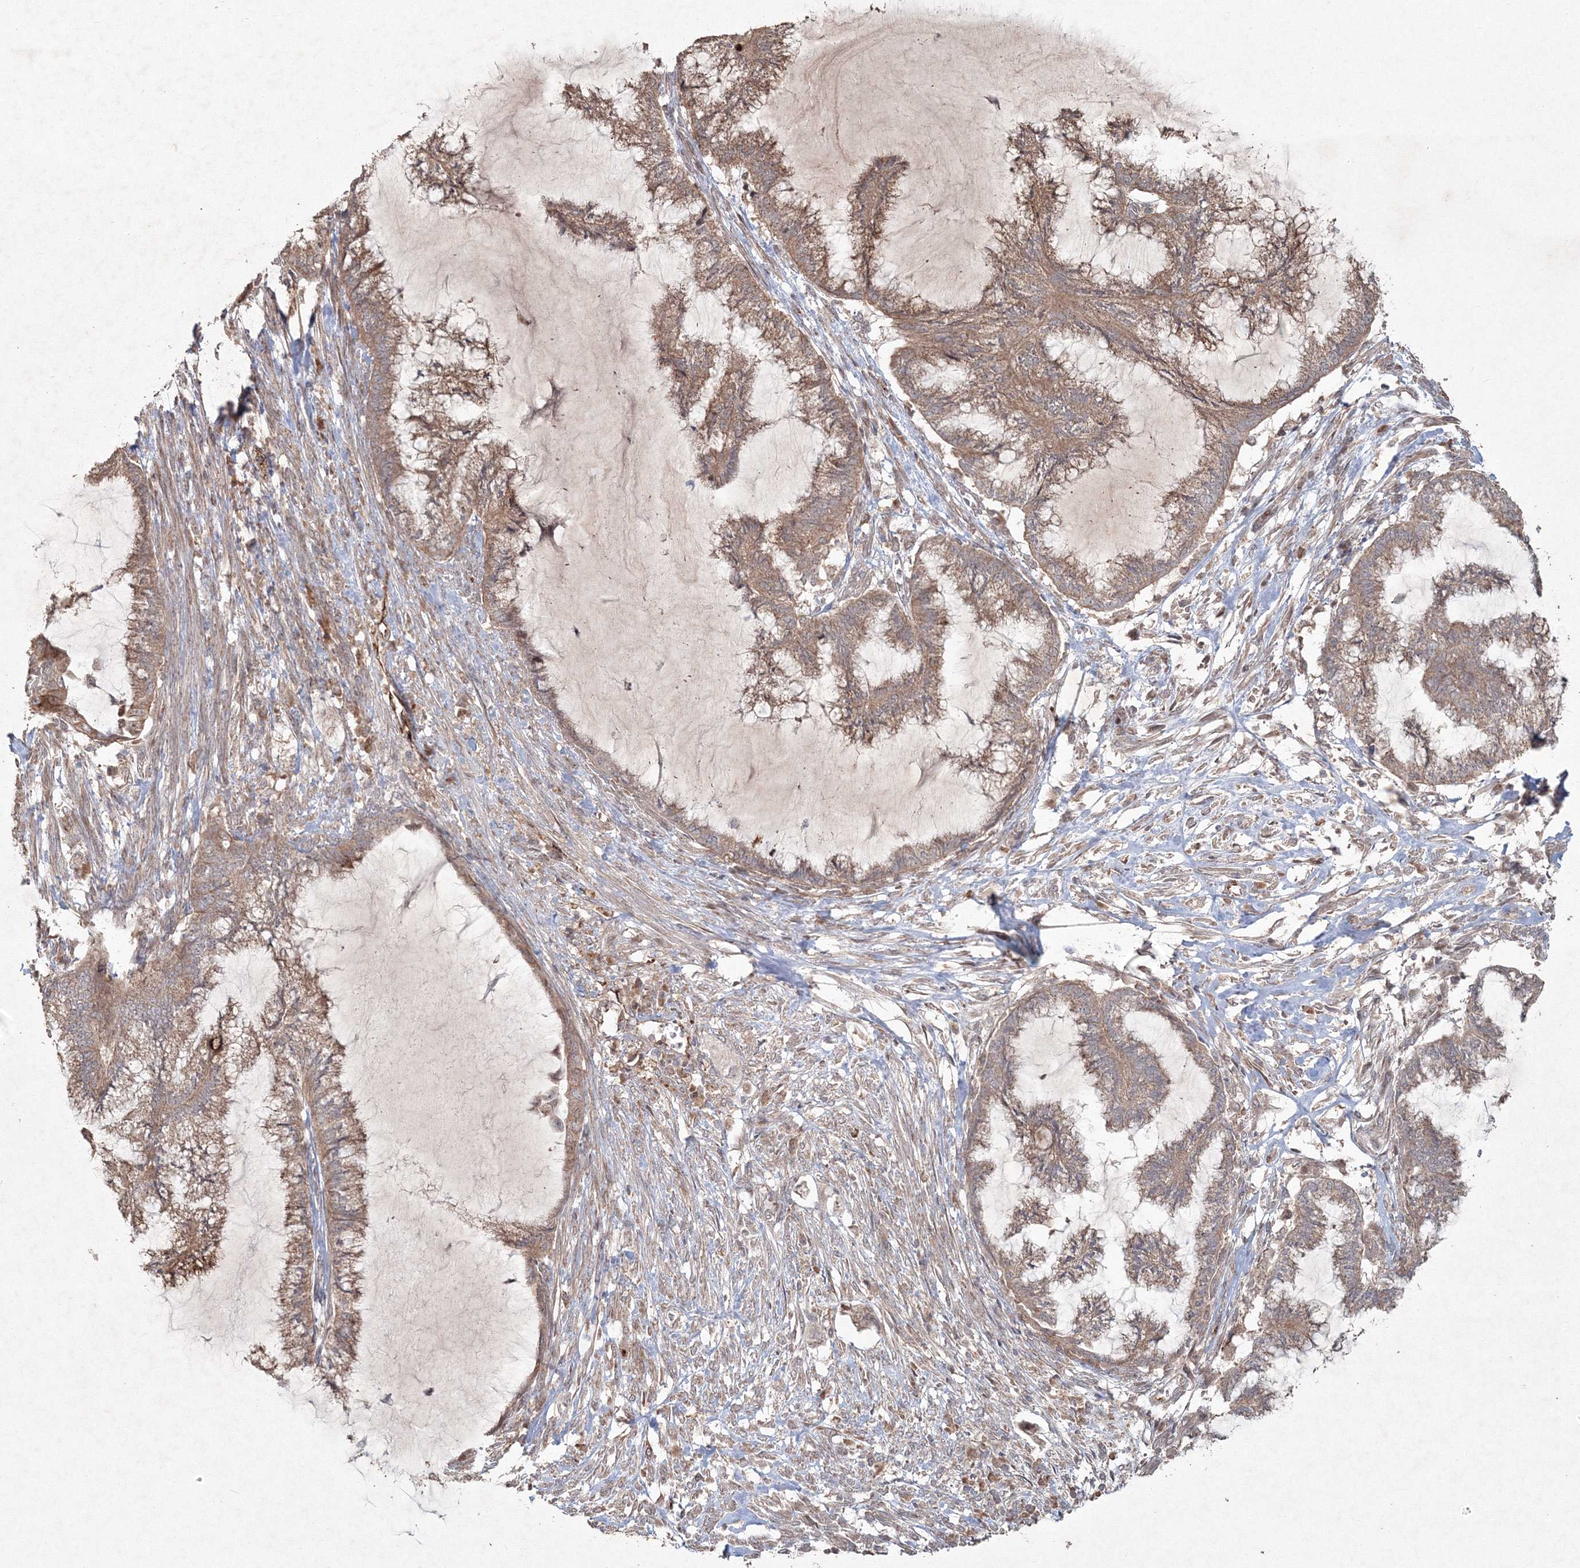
{"staining": {"intensity": "moderate", "quantity": ">75%", "location": "cytoplasmic/membranous"}, "tissue": "endometrial cancer", "cell_type": "Tumor cells", "image_type": "cancer", "snomed": [{"axis": "morphology", "description": "Adenocarcinoma, NOS"}, {"axis": "topography", "description": "Endometrium"}], "caption": "Protein expression analysis of human adenocarcinoma (endometrial) reveals moderate cytoplasmic/membranous expression in about >75% of tumor cells. (DAB (3,3'-diaminobenzidine) = brown stain, brightfield microscopy at high magnification).", "gene": "ANAPC16", "patient": {"sex": "female", "age": 86}}